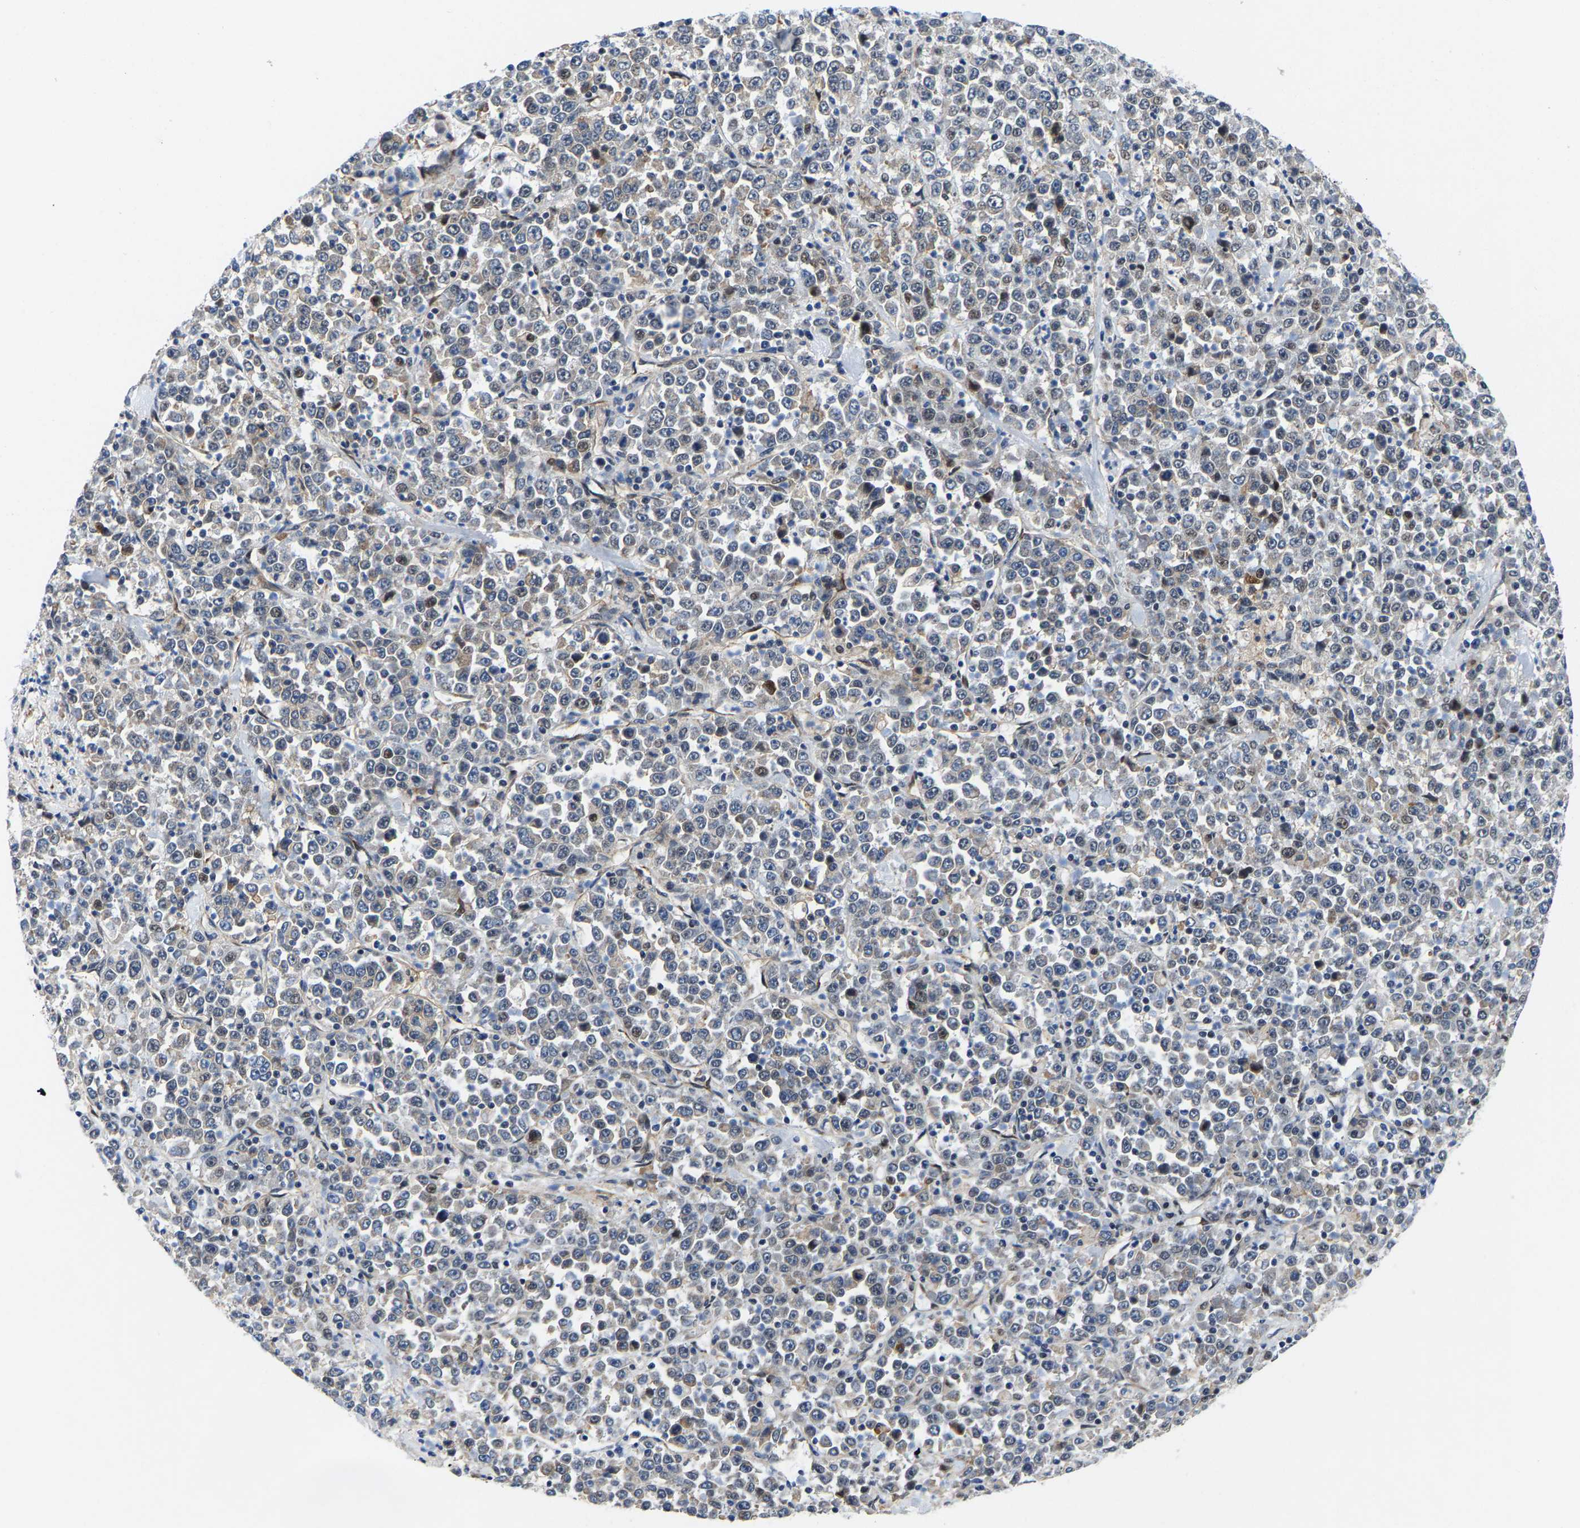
{"staining": {"intensity": "weak", "quantity": "<25%", "location": "cytoplasmic/membranous,nuclear"}, "tissue": "stomach cancer", "cell_type": "Tumor cells", "image_type": "cancer", "snomed": [{"axis": "morphology", "description": "Normal tissue, NOS"}, {"axis": "morphology", "description": "Adenocarcinoma, NOS"}, {"axis": "topography", "description": "Stomach, upper"}, {"axis": "topography", "description": "Stomach"}], "caption": "A high-resolution histopathology image shows immunohistochemistry staining of stomach cancer, which displays no significant positivity in tumor cells.", "gene": "GTPBP10", "patient": {"sex": "male", "age": 59}}